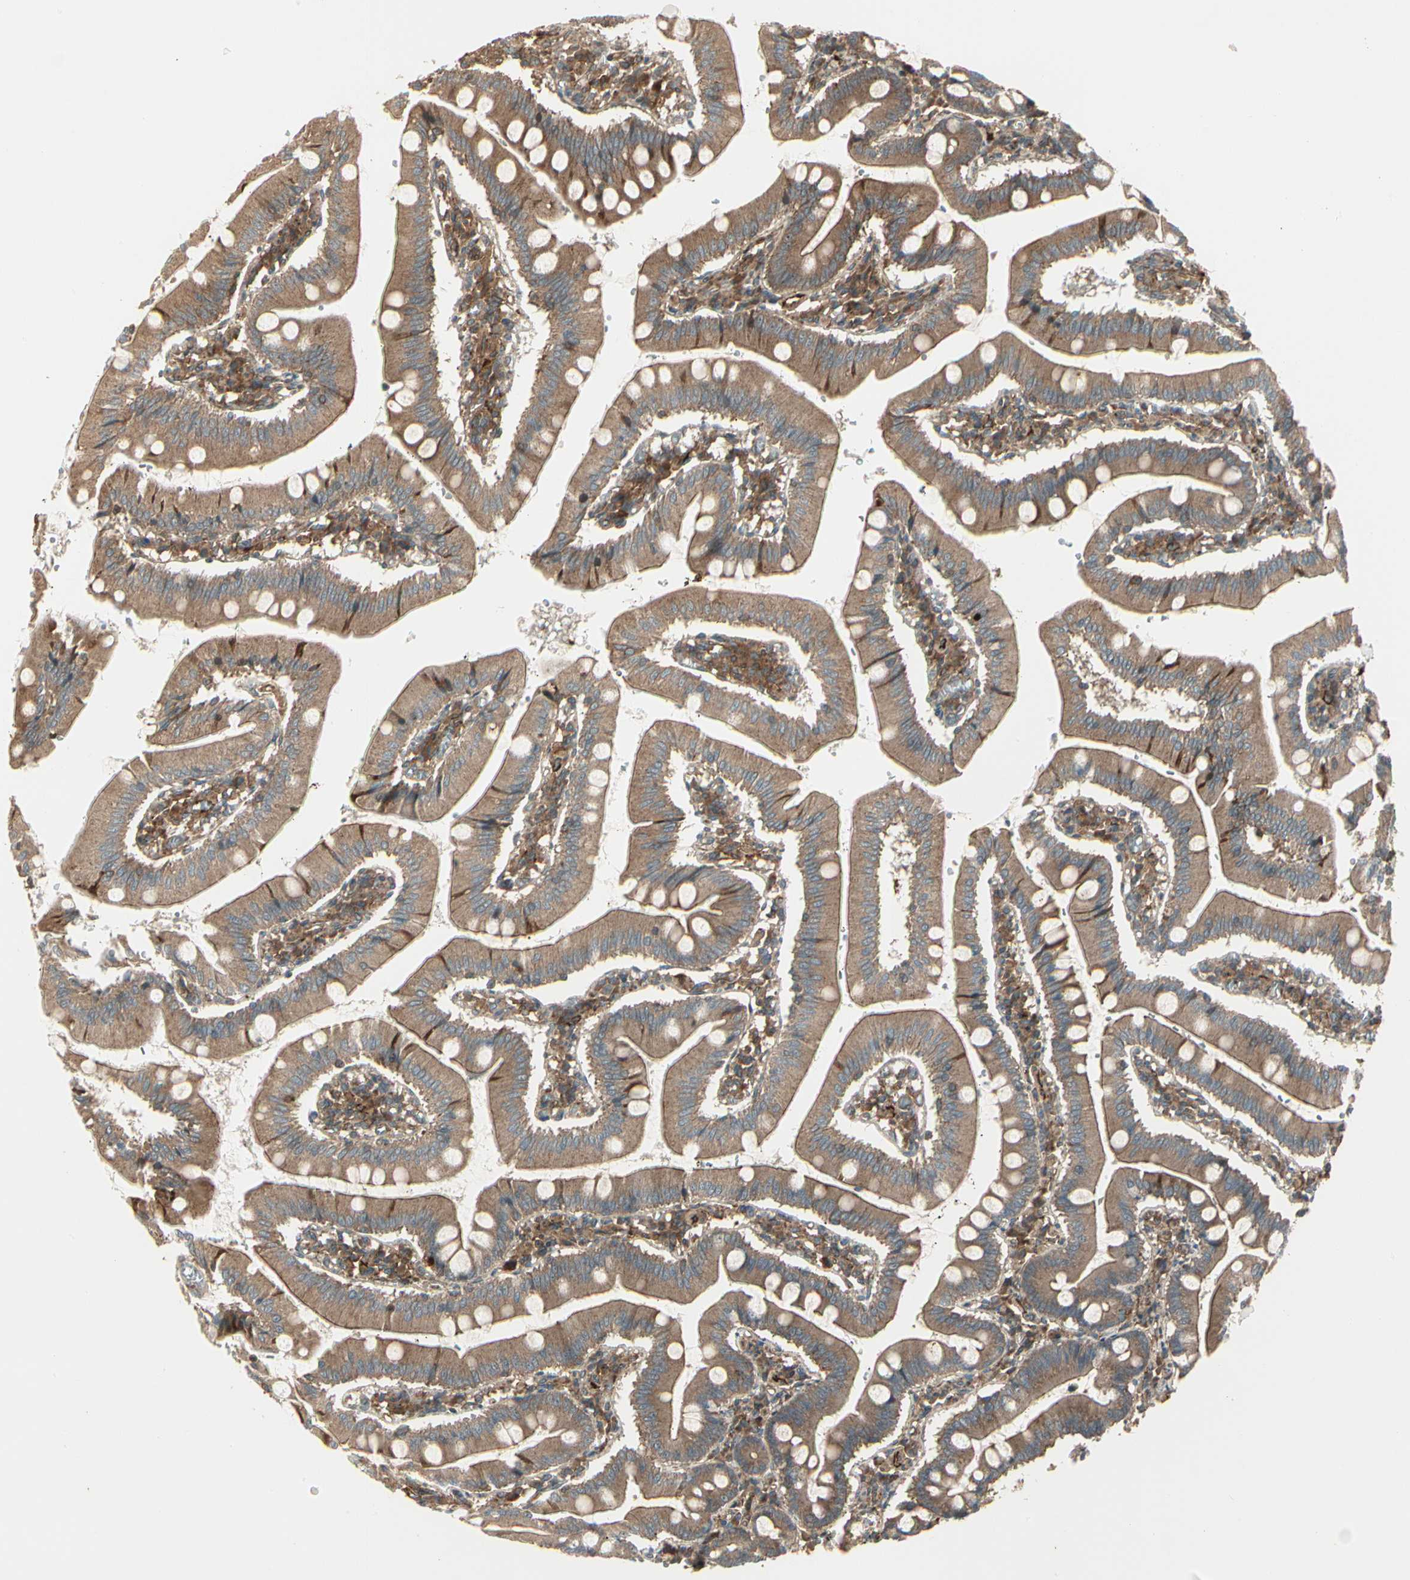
{"staining": {"intensity": "strong", "quantity": ">75%", "location": "cytoplasmic/membranous"}, "tissue": "small intestine", "cell_type": "Glandular cells", "image_type": "normal", "snomed": [{"axis": "morphology", "description": "Normal tissue, NOS"}, {"axis": "topography", "description": "Small intestine"}], "caption": "Immunohistochemical staining of unremarkable small intestine exhibits high levels of strong cytoplasmic/membranous positivity in approximately >75% of glandular cells.", "gene": "FKBP15", "patient": {"sex": "male", "age": 71}}